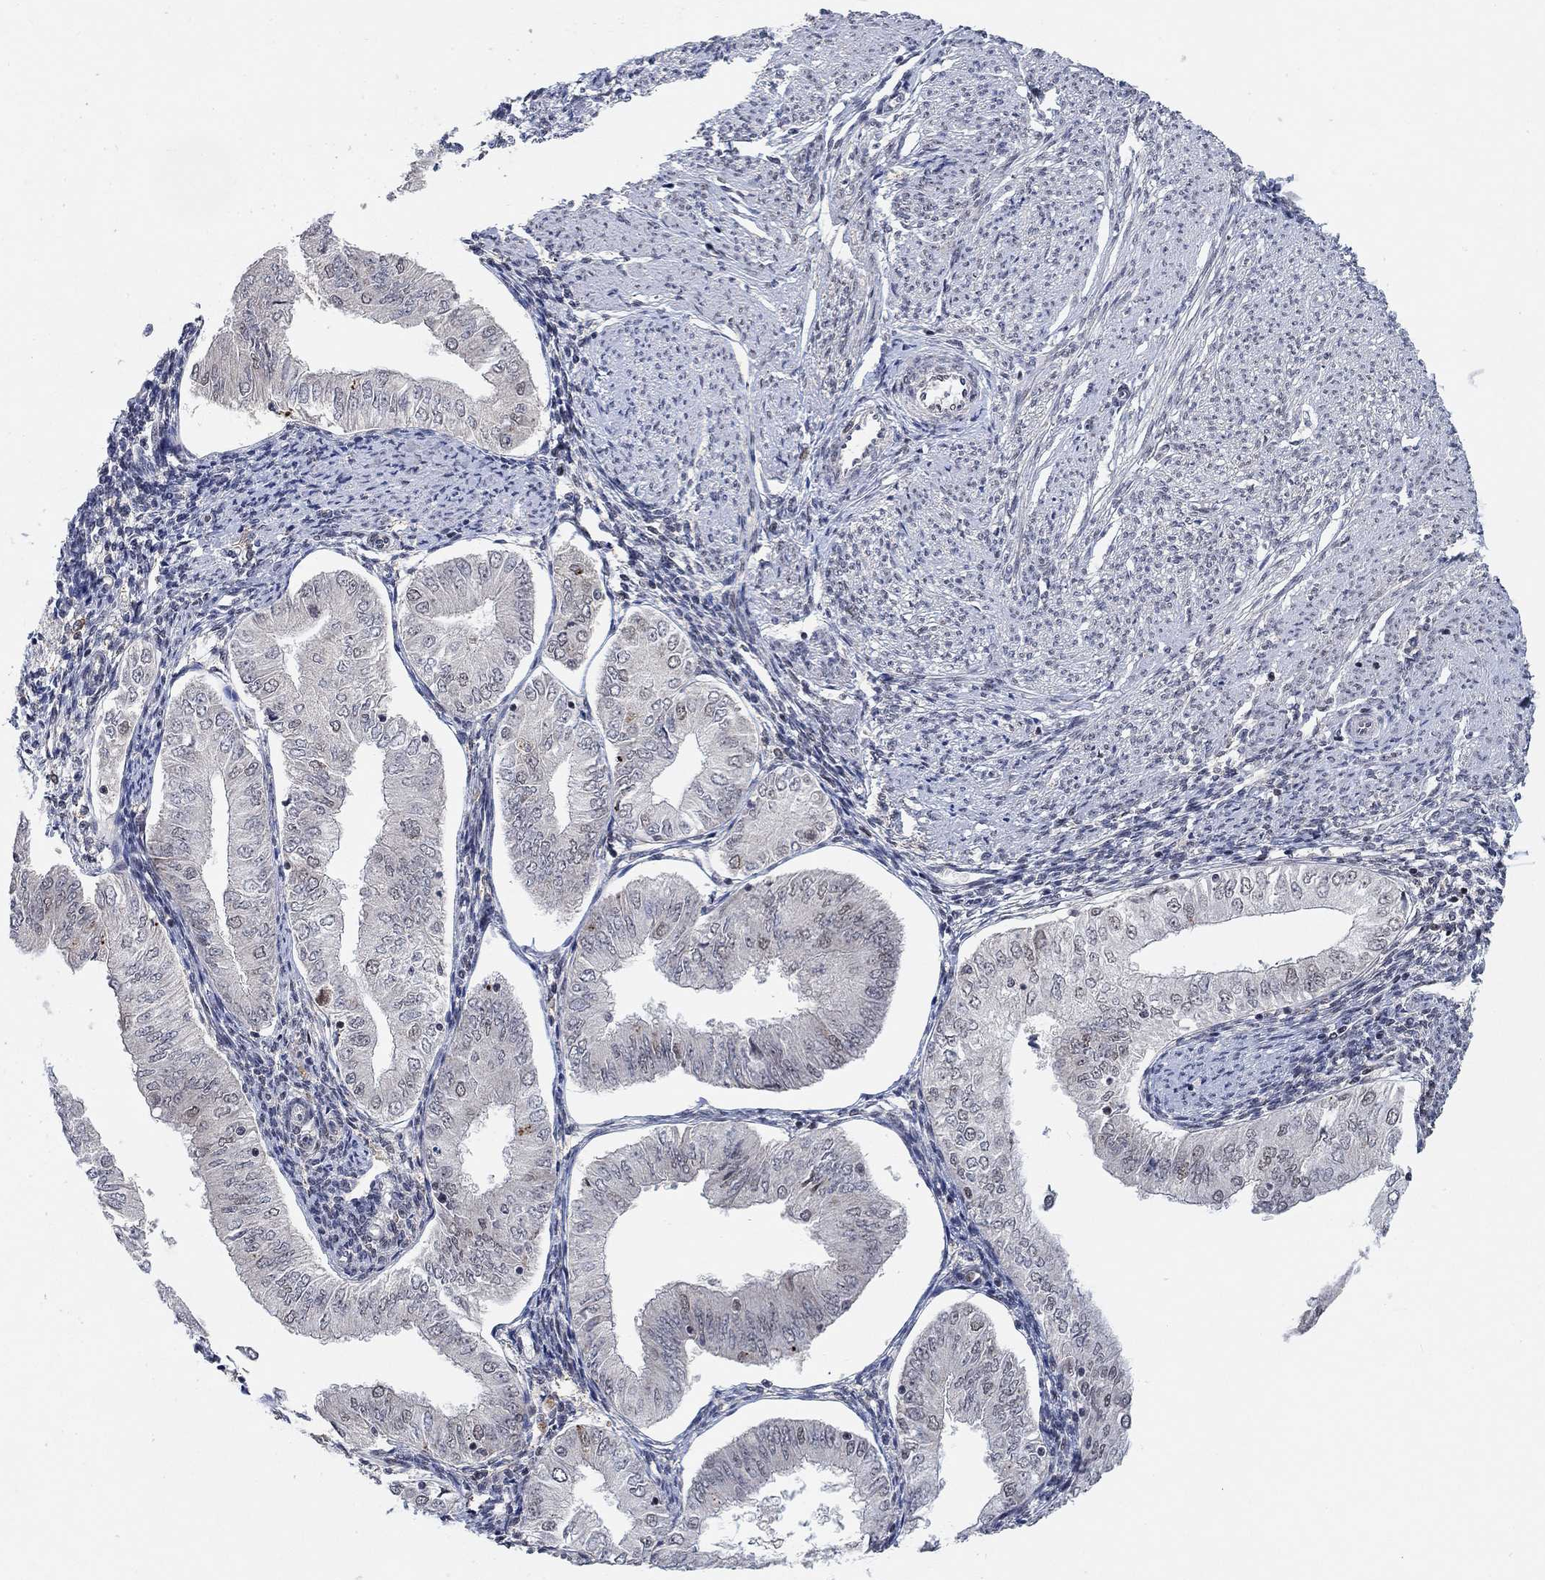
{"staining": {"intensity": "negative", "quantity": "none", "location": "none"}, "tissue": "endometrial cancer", "cell_type": "Tumor cells", "image_type": "cancer", "snomed": [{"axis": "morphology", "description": "Adenocarcinoma, NOS"}, {"axis": "topography", "description": "Endometrium"}], "caption": "High magnification brightfield microscopy of endometrial cancer (adenocarcinoma) stained with DAB (3,3'-diaminobenzidine) (brown) and counterstained with hematoxylin (blue): tumor cells show no significant staining. The staining was performed using DAB (3,3'-diaminobenzidine) to visualize the protein expression in brown, while the nuclei were stained in blue with hematoxylin (Magnification: 20x).", "gene": "THAP8", "patient": {"sex": "female", "age": 53}}